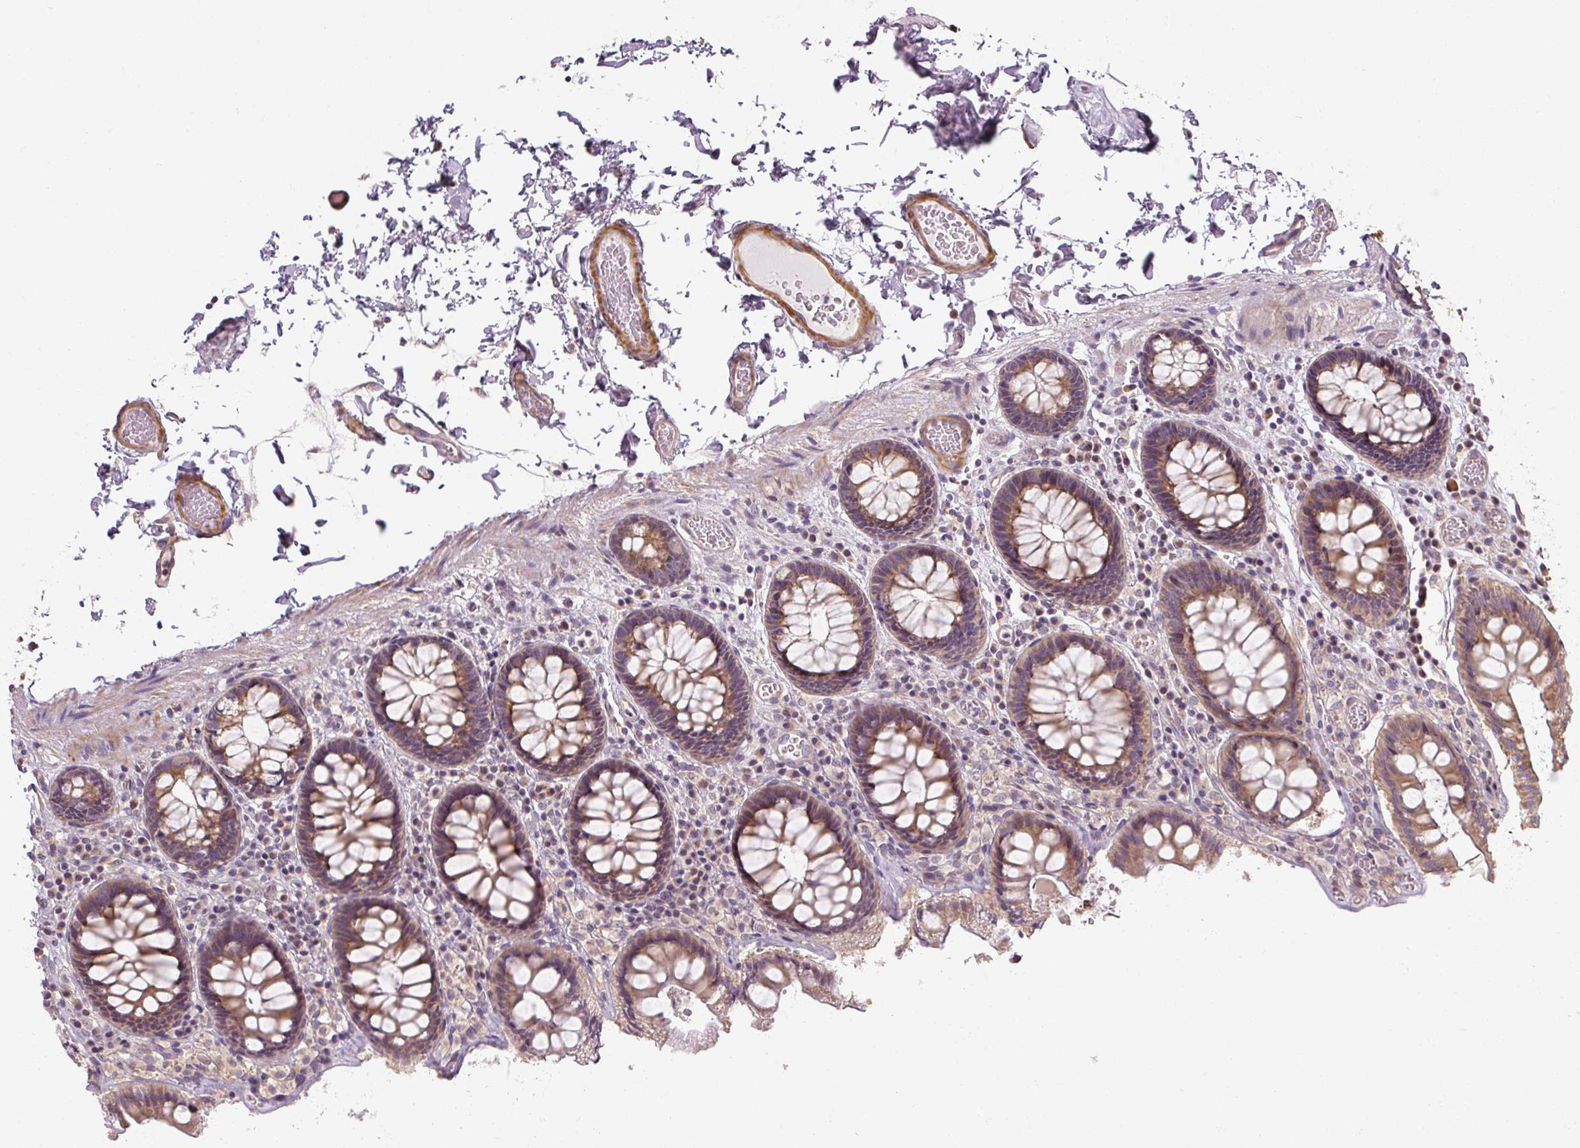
{"staining": {"intensity": "moderate", "quantity": ">75%", "location": "cytoplasmic/membranous"}, "tissue": "colon", "cell_type": "Endothelial cells", "image_type": "normal", "snomed": [{"axis": "morphology", "description": "Normal tissue, NOS"}, {"axis": "topography", "description": "Colon"}, {"axis": "topography", "description": "Peripheral nerve tissue"}], "caption": "A high-resolution image shows immunohistochemistry (IHC) staining of benign colon, which exhibits moderate cytoplasmic/membranous staining in about >75% of endothelial cells.", "gene": "RB1CC1", "patient": {"sex": "male", "age": 84}}